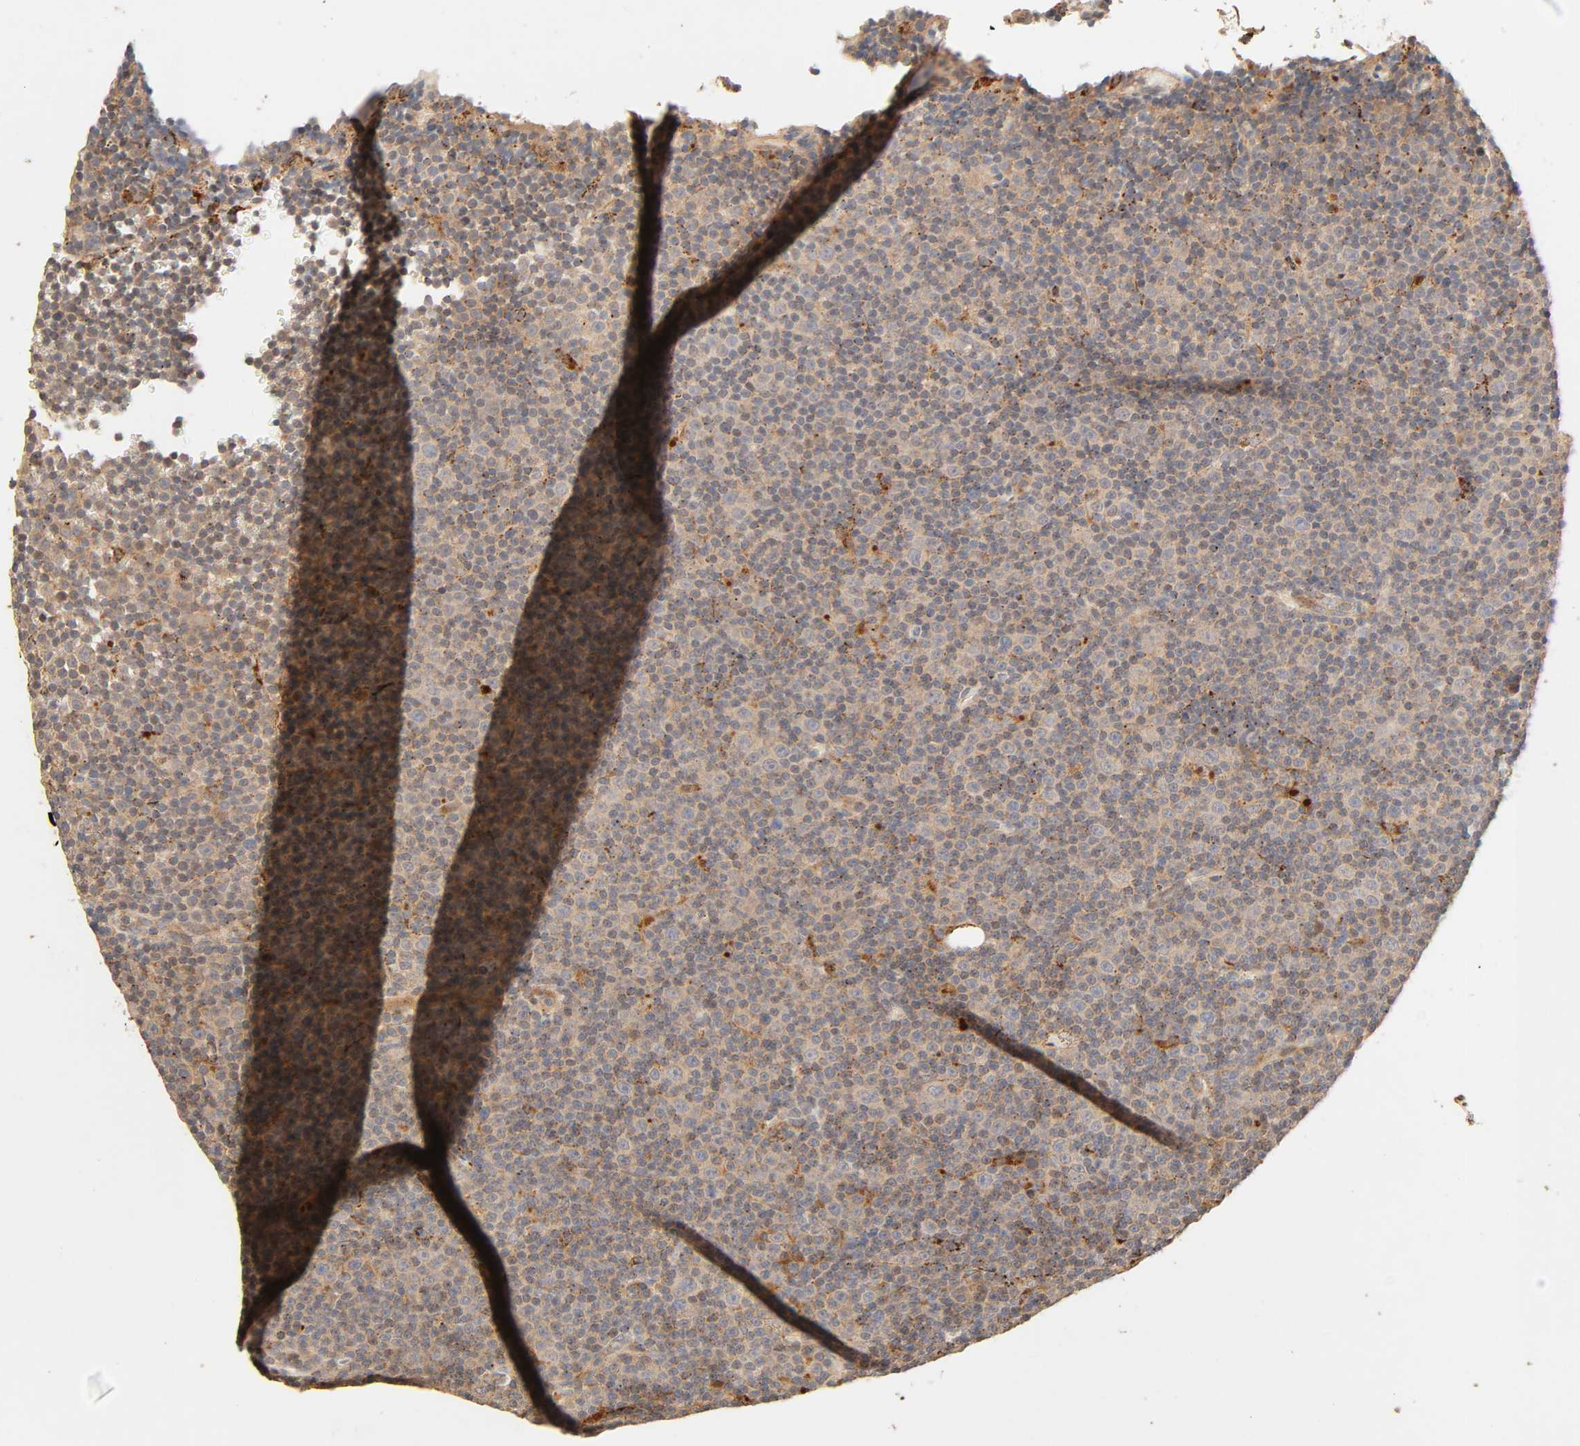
{"staining": {"intensity": "moderate", "quantity": "25%-75%", "location": "cytoplasmic/membranous"}, "tissue": "lymphoma", "cell_type": "Tumor cells", "image_type": "cancer", "snomed": [{"axis": "morphology", "description": "Malignant lymphoma, non-Hodgkin's type, Low grade"}, {"axis": "topography", "description": "Lymph node"}], "caption": "The immunohistochemical stain shows moderate cytoplasmic/membranous staining in tumor cells of malignant lymphoma, non-Hodgkin's type (low-grade) tissue.", "gene": "MAPK6", "patient": {"sex": "female", "age": 67}}